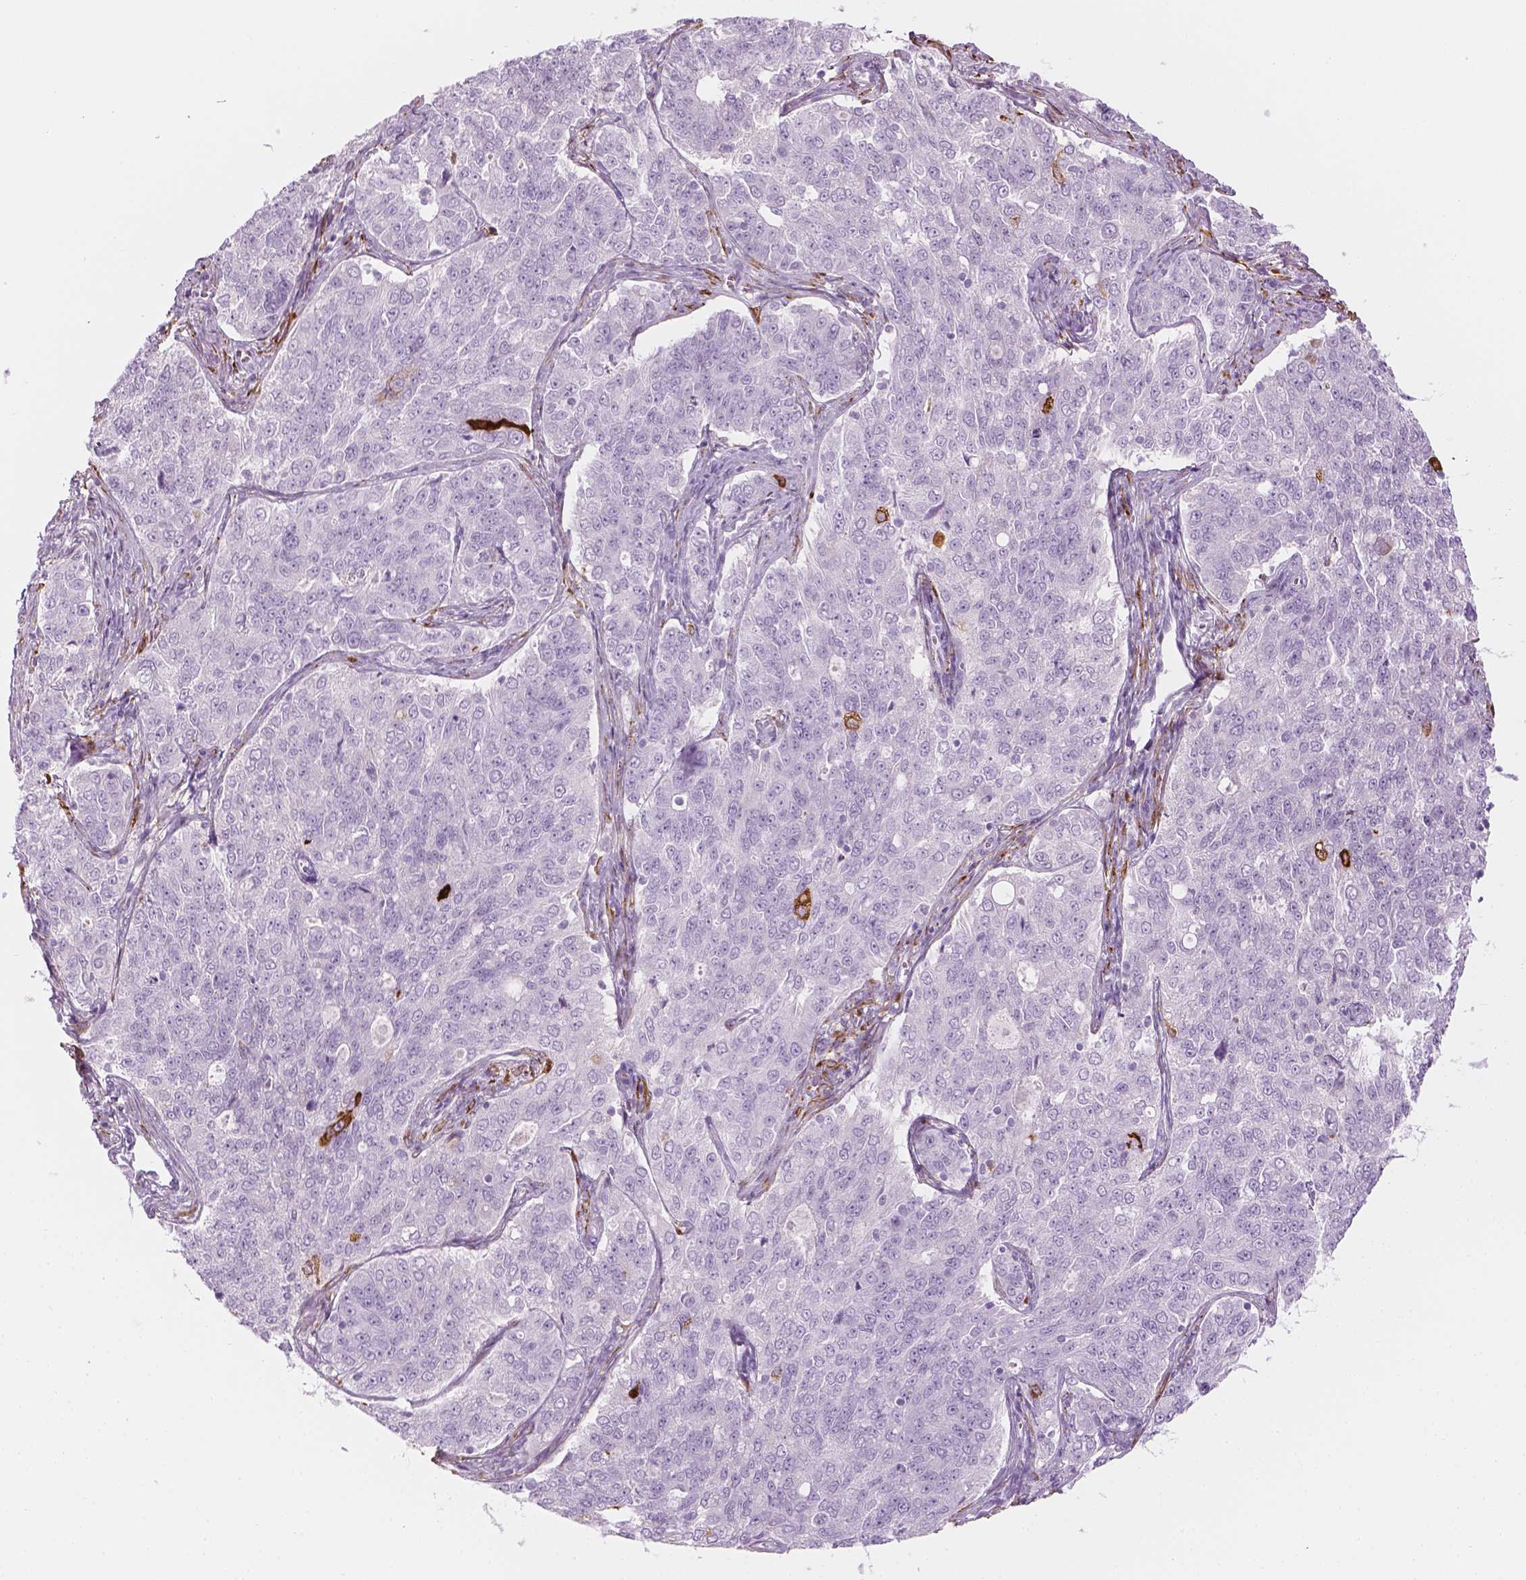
{"staining": {"intensity": "strong", "quantity": "<25%", "location": "cytoplasmic/membranous"}, "tissue": "endometrial cancer", "cell_type": "Tumor cells", "image_type": "cancer", "snomed": [{"axis": "morphology", "description": "Adenocarcinoma, NOS"}, {"axis": "topography", "description": "Endometrium"}], "caption": "Endometrial cancer was stained to show a protein in brown. There is medium levels of strong cytoplasmic/membranous staining in approximately <25% of tumor cells.", "gene": "CES1", "patient": {"sex": "female", "age": 43}}